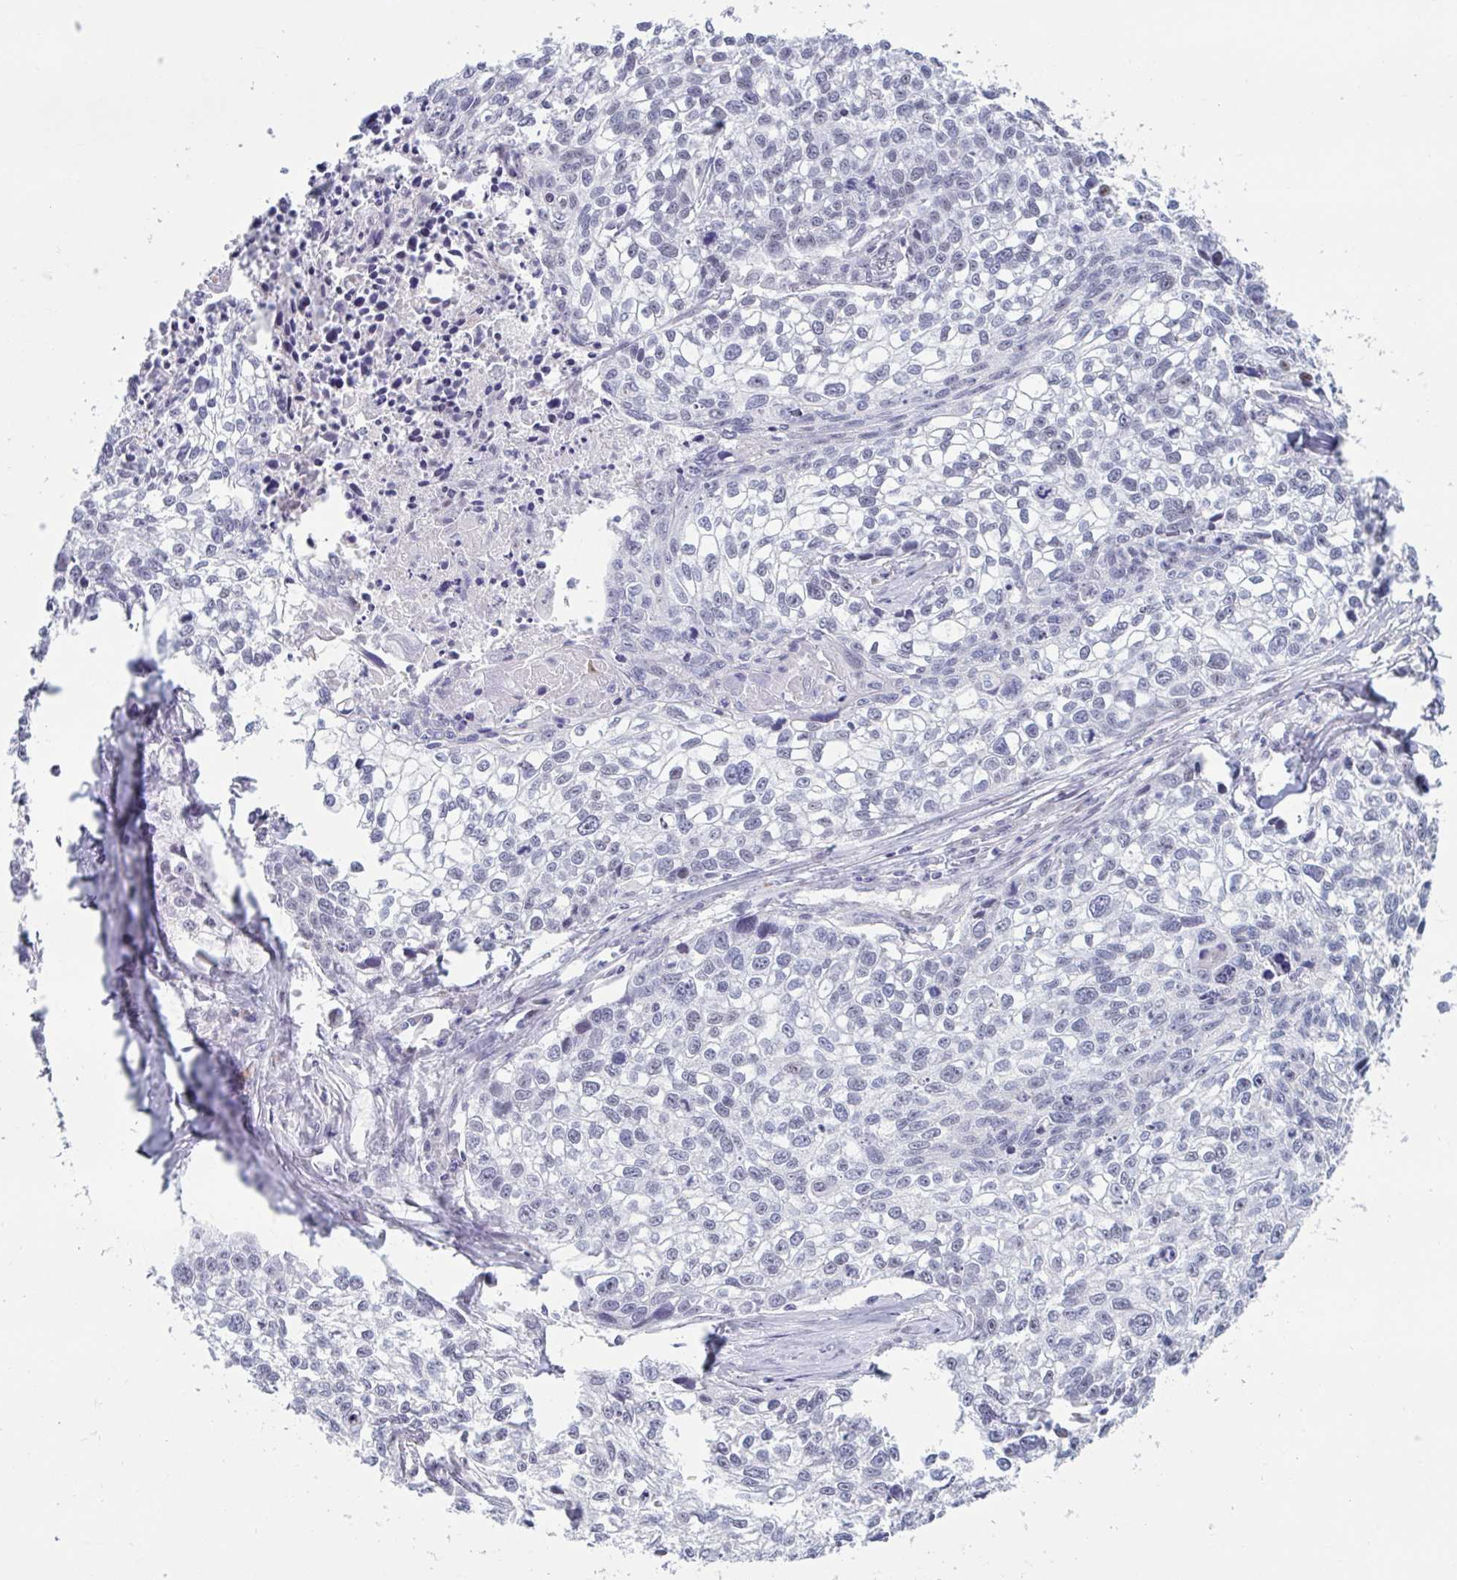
{"staining": {"intensity": "negative", "quantity": "none", "location": "none"}, "tissue": "lung cancer", "cell_type": "Tumor cells", "image_type": "cancer", "snomed": [{"axis": "morphology", "description": "Squamous cell carcinoma, NOS"}, {"axis": "topography", "description": "Lung"}], "caption": "Immunohistochemical staining of human lung squamous cell carcinoma shows no significant positivity in tumor cells.", "gene": "MSMB", "patient": {"sex": "male", "age": 74}}